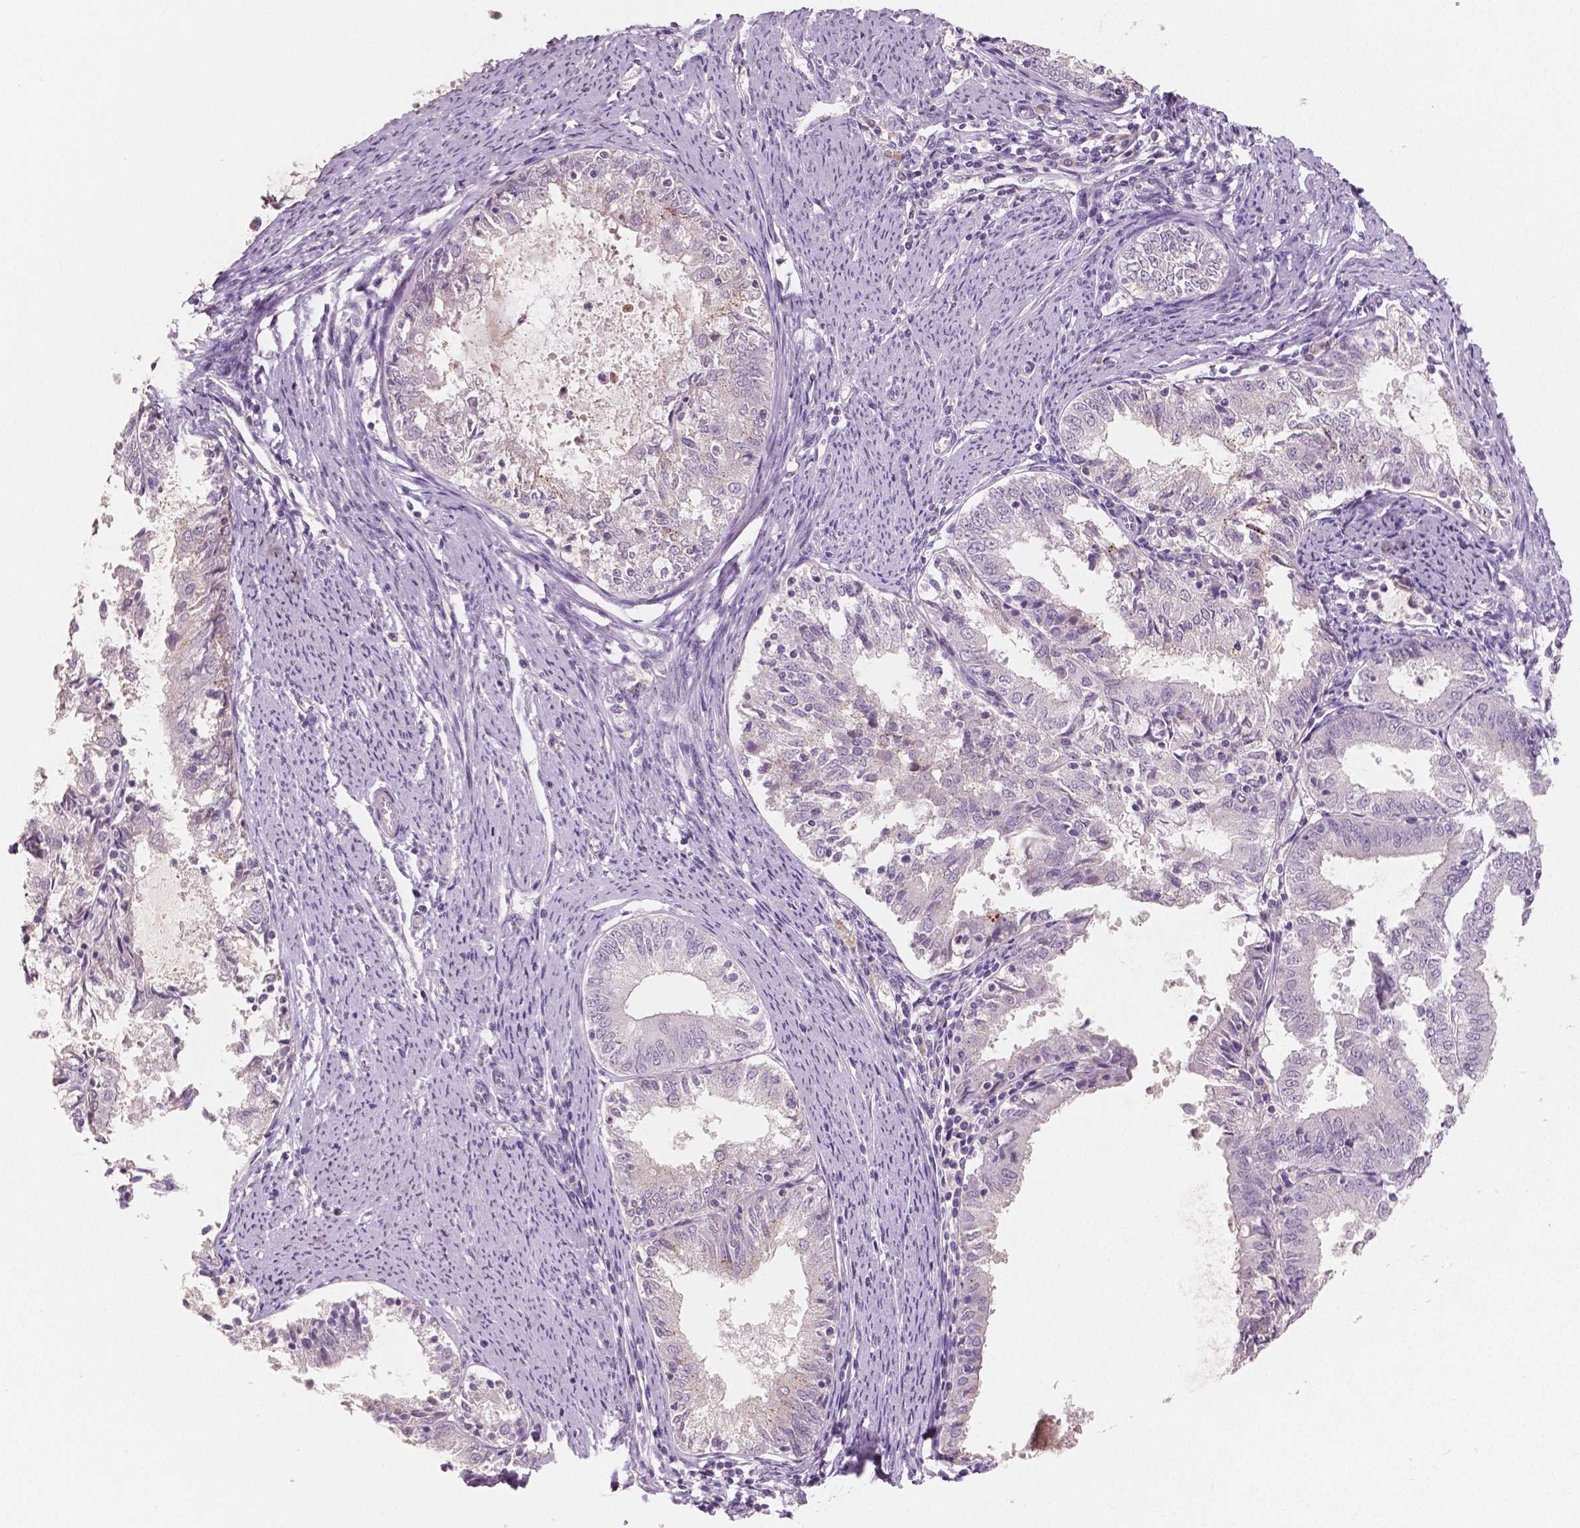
{"staining": {"intensity": "negative", "quantity": "none", "location": "none"}, "tissue": "endometrial cancer", "cell_type": "Tumor cells", "image_type": "cancer", "snomed": [{"axis": "morphology", "description": "Adenocarcinoma, NOS"}, {"axis": "topography", "description": "Endometrium"}], "caption": "Adenocarcinoma (endometrial) was stained to show a protein in brown. There is no significant expression in tumor cells.", "gene": "APOA4", "patient": {"sex": "female", "age": 57}}